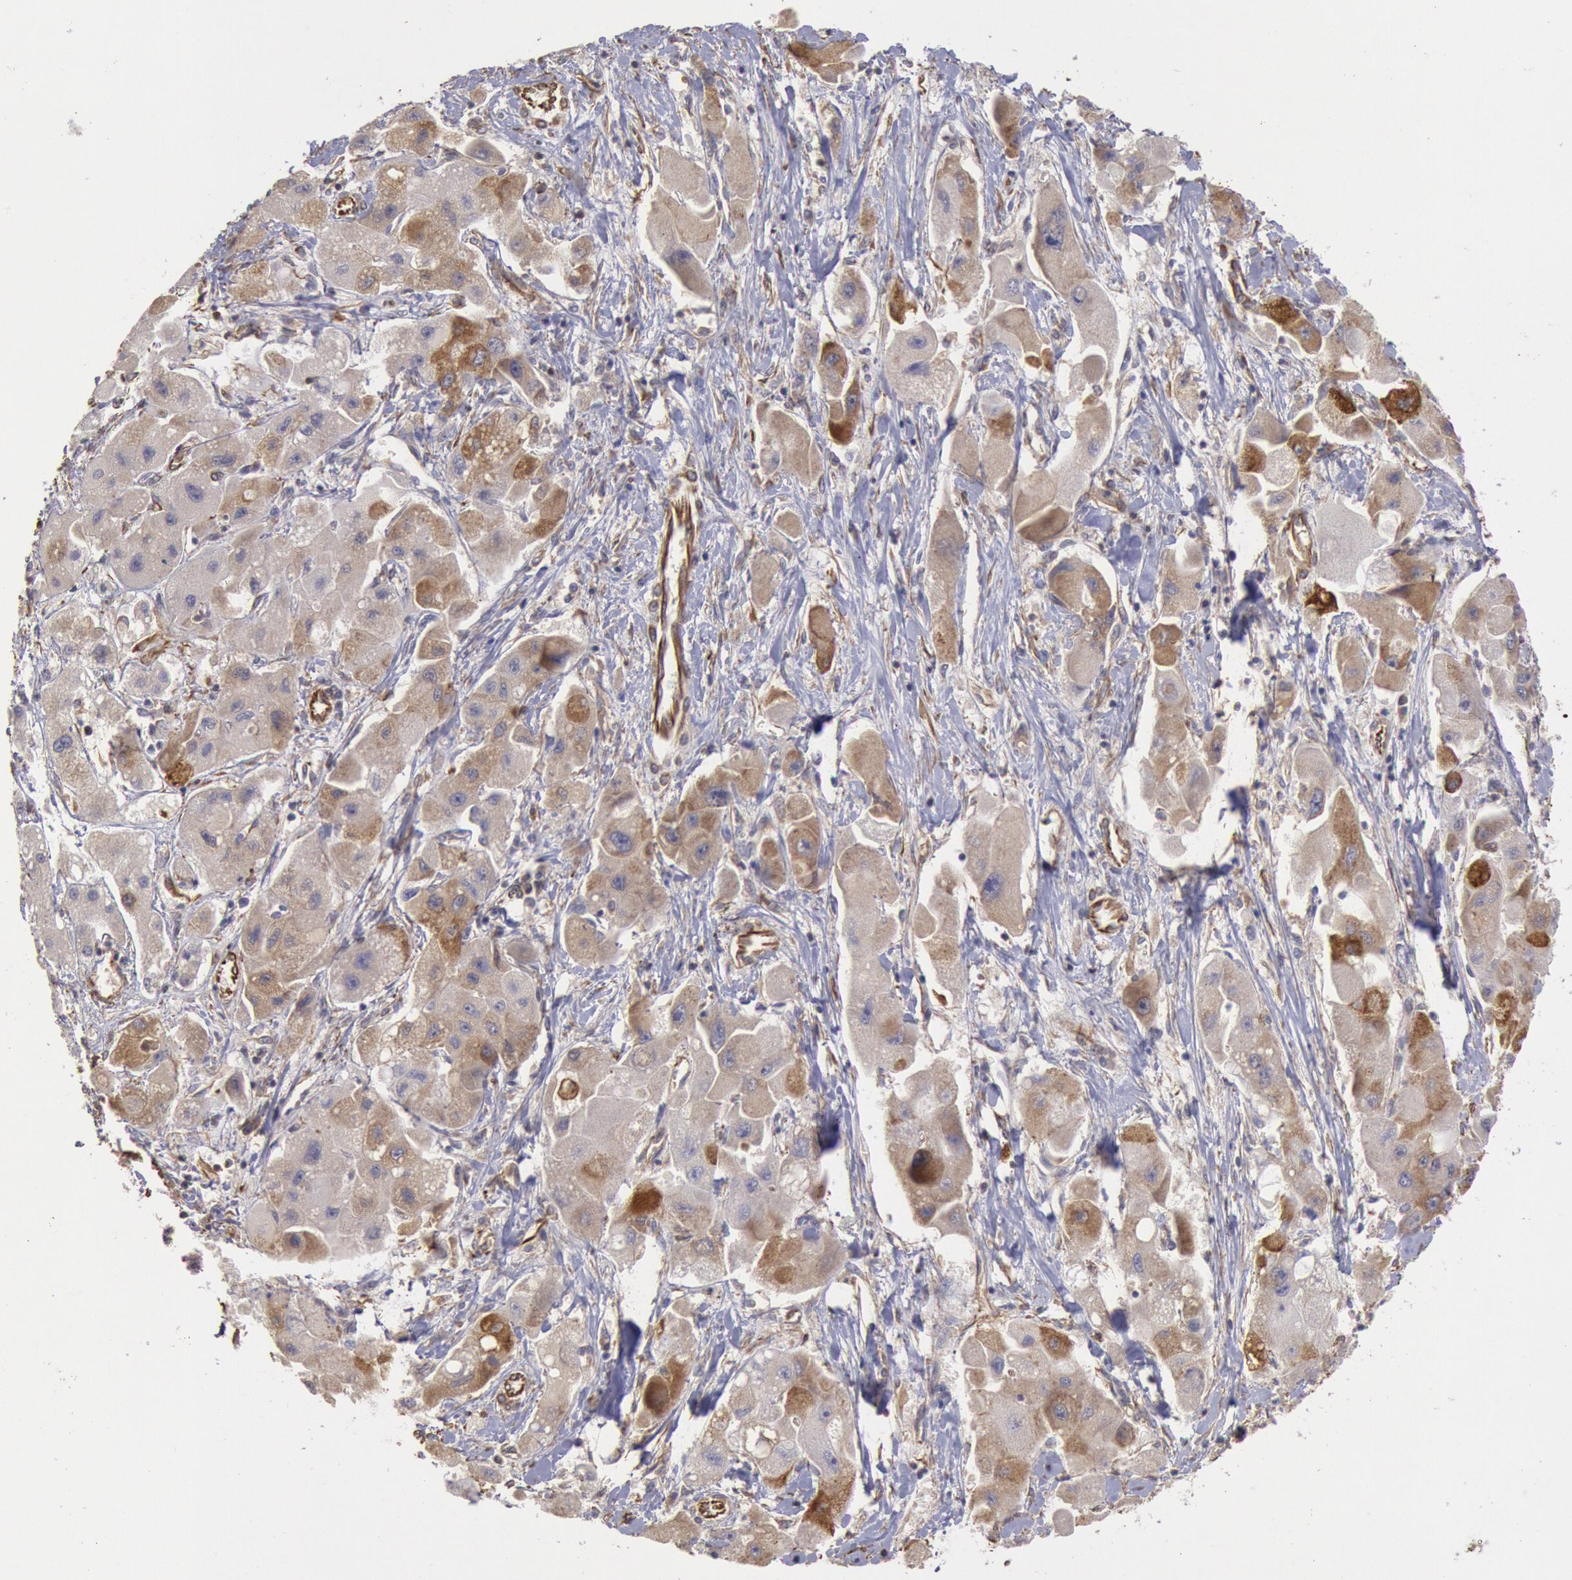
{"staining": {"intensity": "moderate", "quantity": "25%-75%", "location": "cytoplasmic/membranous"}, "tissue": "liver cancer", "cell_type": "Tumor cells", "image_type": "cancer", "snomed": [{"axis": "morphology", "description": "Carcinoma, Hepatocellular, NOS"}, {"axis": "topography", "description": "Liver"}], "caption": "Immunohistochemical staining of human liver hepatocellular carcinoma shows medium levels of moderate cytoplasmic/membranous protein staining in about 25%-75% of tumor cells.", "gene": "RNF139", "patient": {"sex": "male", "age": 24}}